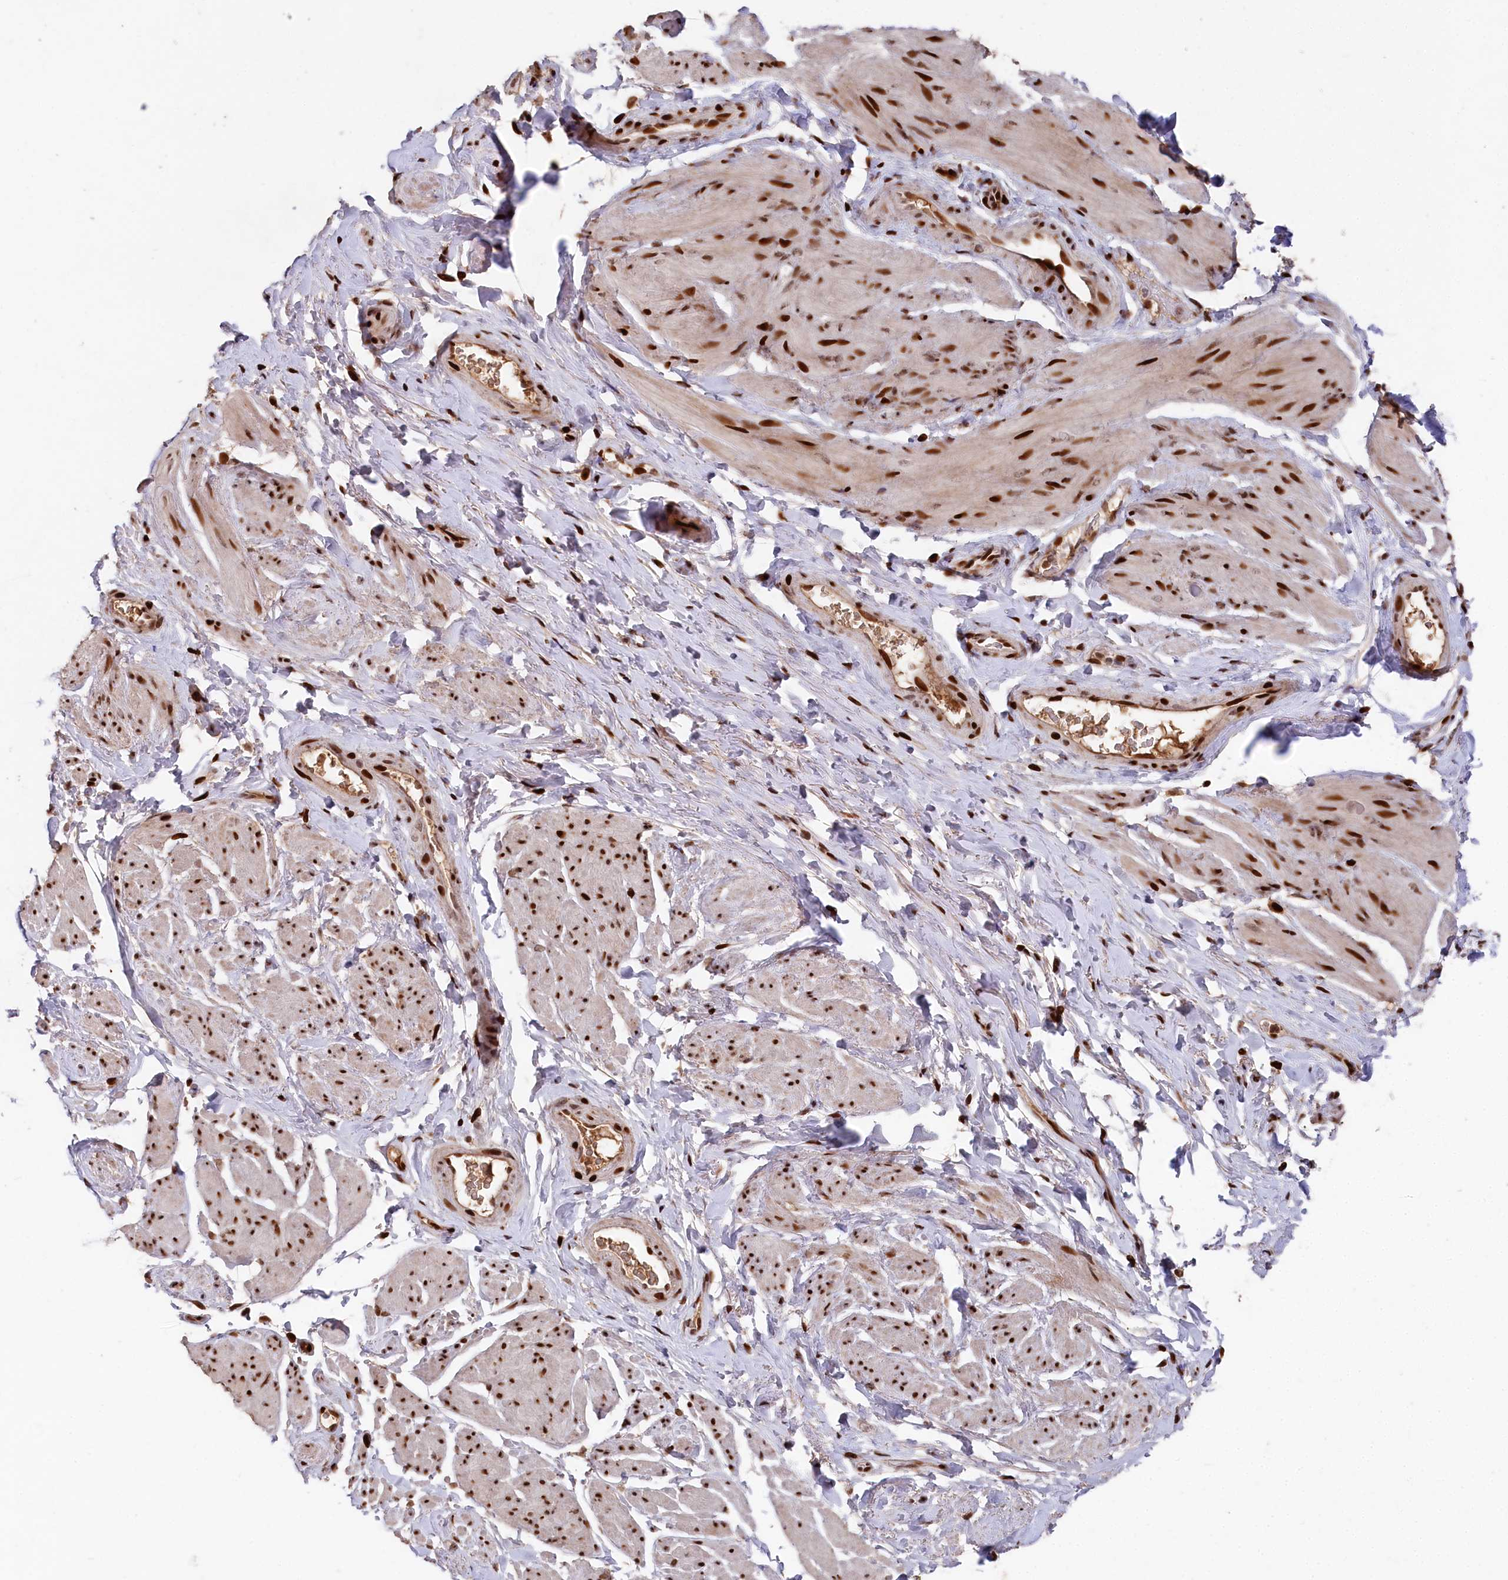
{"staining": {"intensity": "strong", "quantity": "25%-75%", "location": "nuclear"}, "tissue": "smooth muscle", "cell_type": "Smooth muscle cells", "image_type": "normal", "snomed": [{"axis": "morphology", "description": "Normal tissue, NOS"}, {"axis": "topography", "description": "Smooth muscle"}, {"axis": "topography", "description": "Peripheral nerve tissue"}], "caption": "Unremarkable smooth muscle was stained to show a protein in brown. There is high levels of strong nuclear staining in approximately 25%-75% of smooth muscle cells.", "gene": "MCF2L2", "patient": {"sex": "male", "age": 69}}